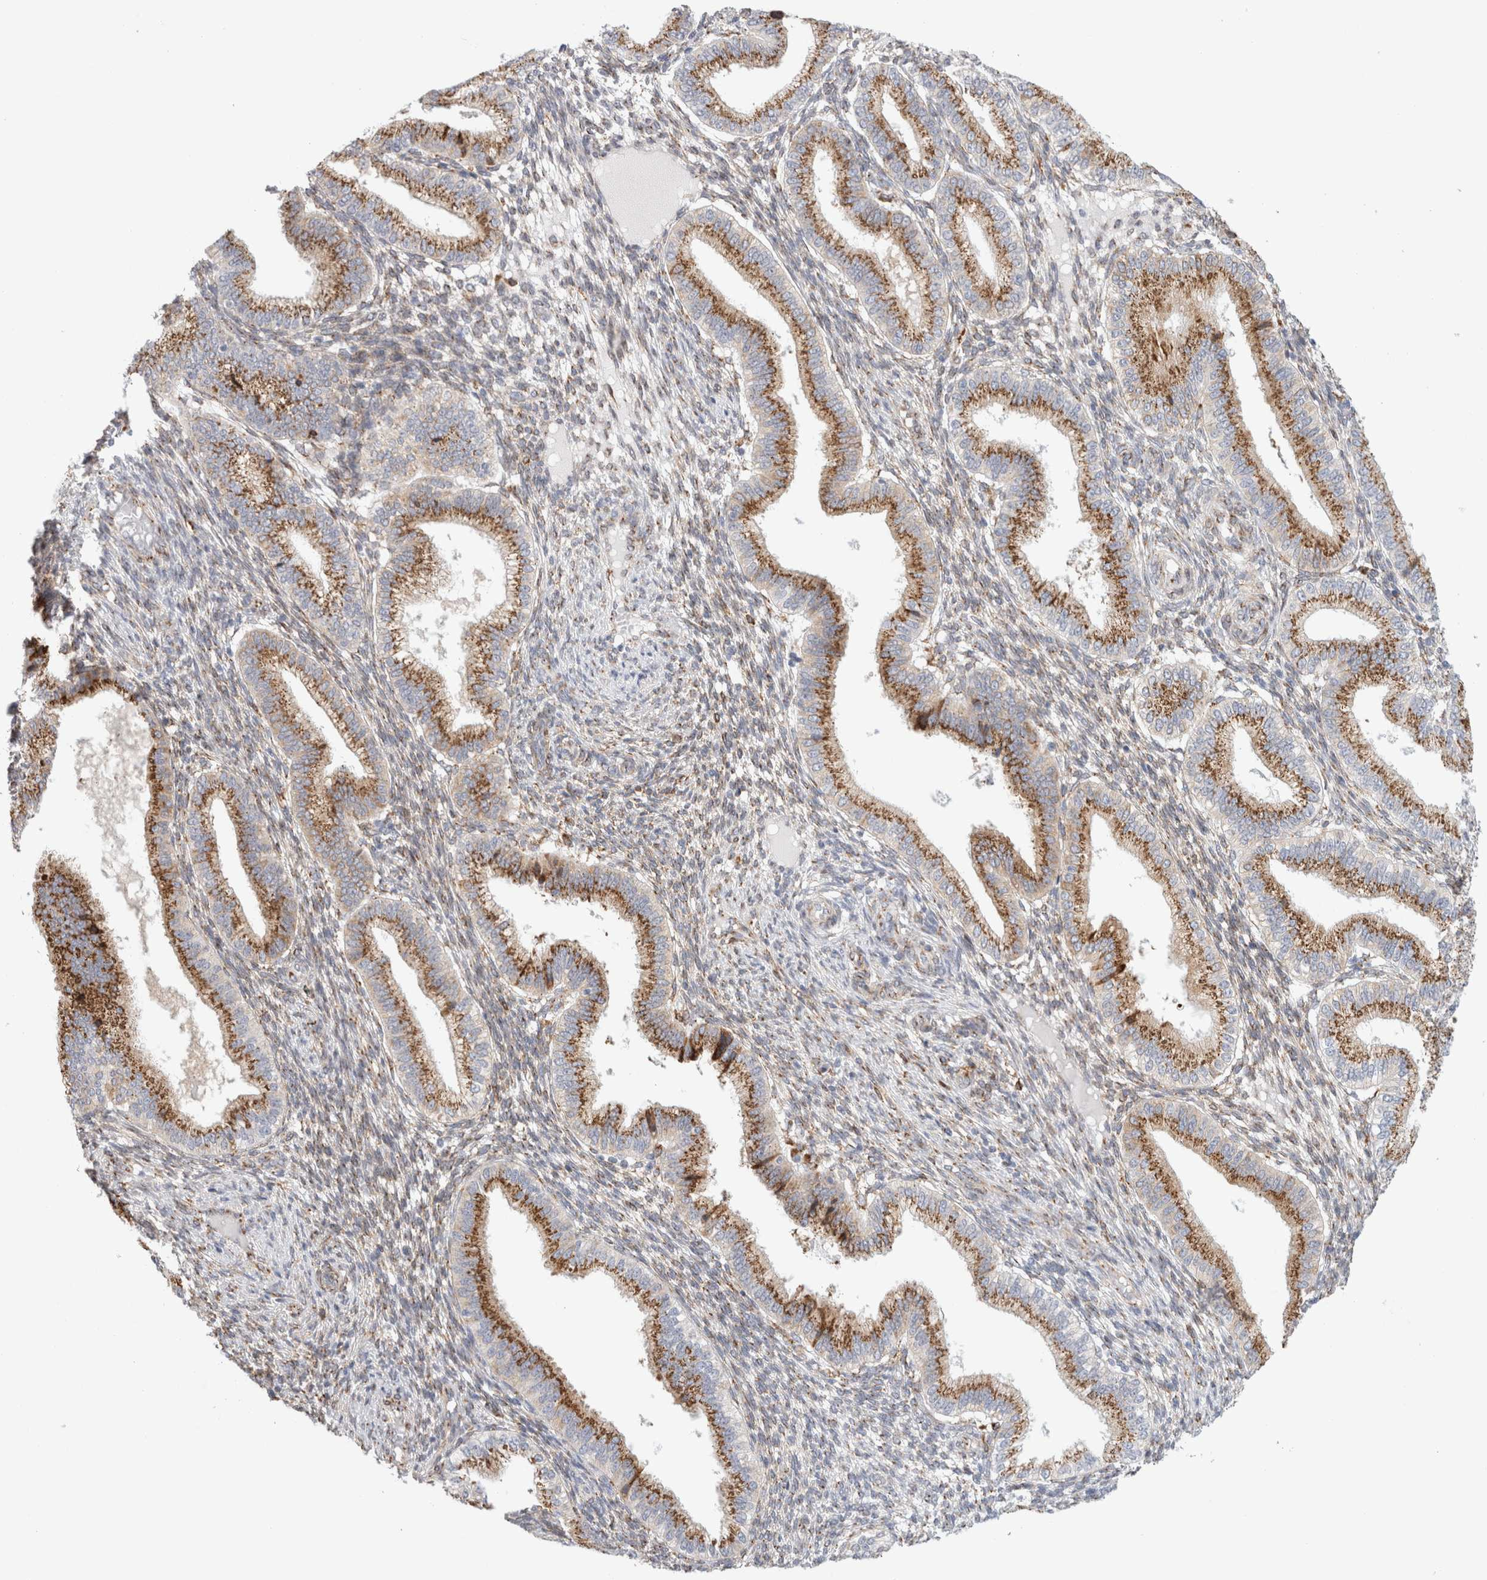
{"staining": {"intensity": "moderate", "quantity": ">75%", "location": "cytoplasmic/membranous"}, "tissue": "endometrium", "cell_type": "Cells in endometrial stroma", "image_type": "normal", "snomed": [{"axis": "morphology", "description": "Normal tissue, NOS"}, {"axis": "topography", "description": "Endometrium"}], "caption": "Immunohistochemical staining of benign endometrium shows >75% levels of moderate cytoplasmic/membranous protein positivity in about >75% of cells in endometrial stroma.", "gene": "MCFD2", "patient": {"sex": "female", "age": 39}}